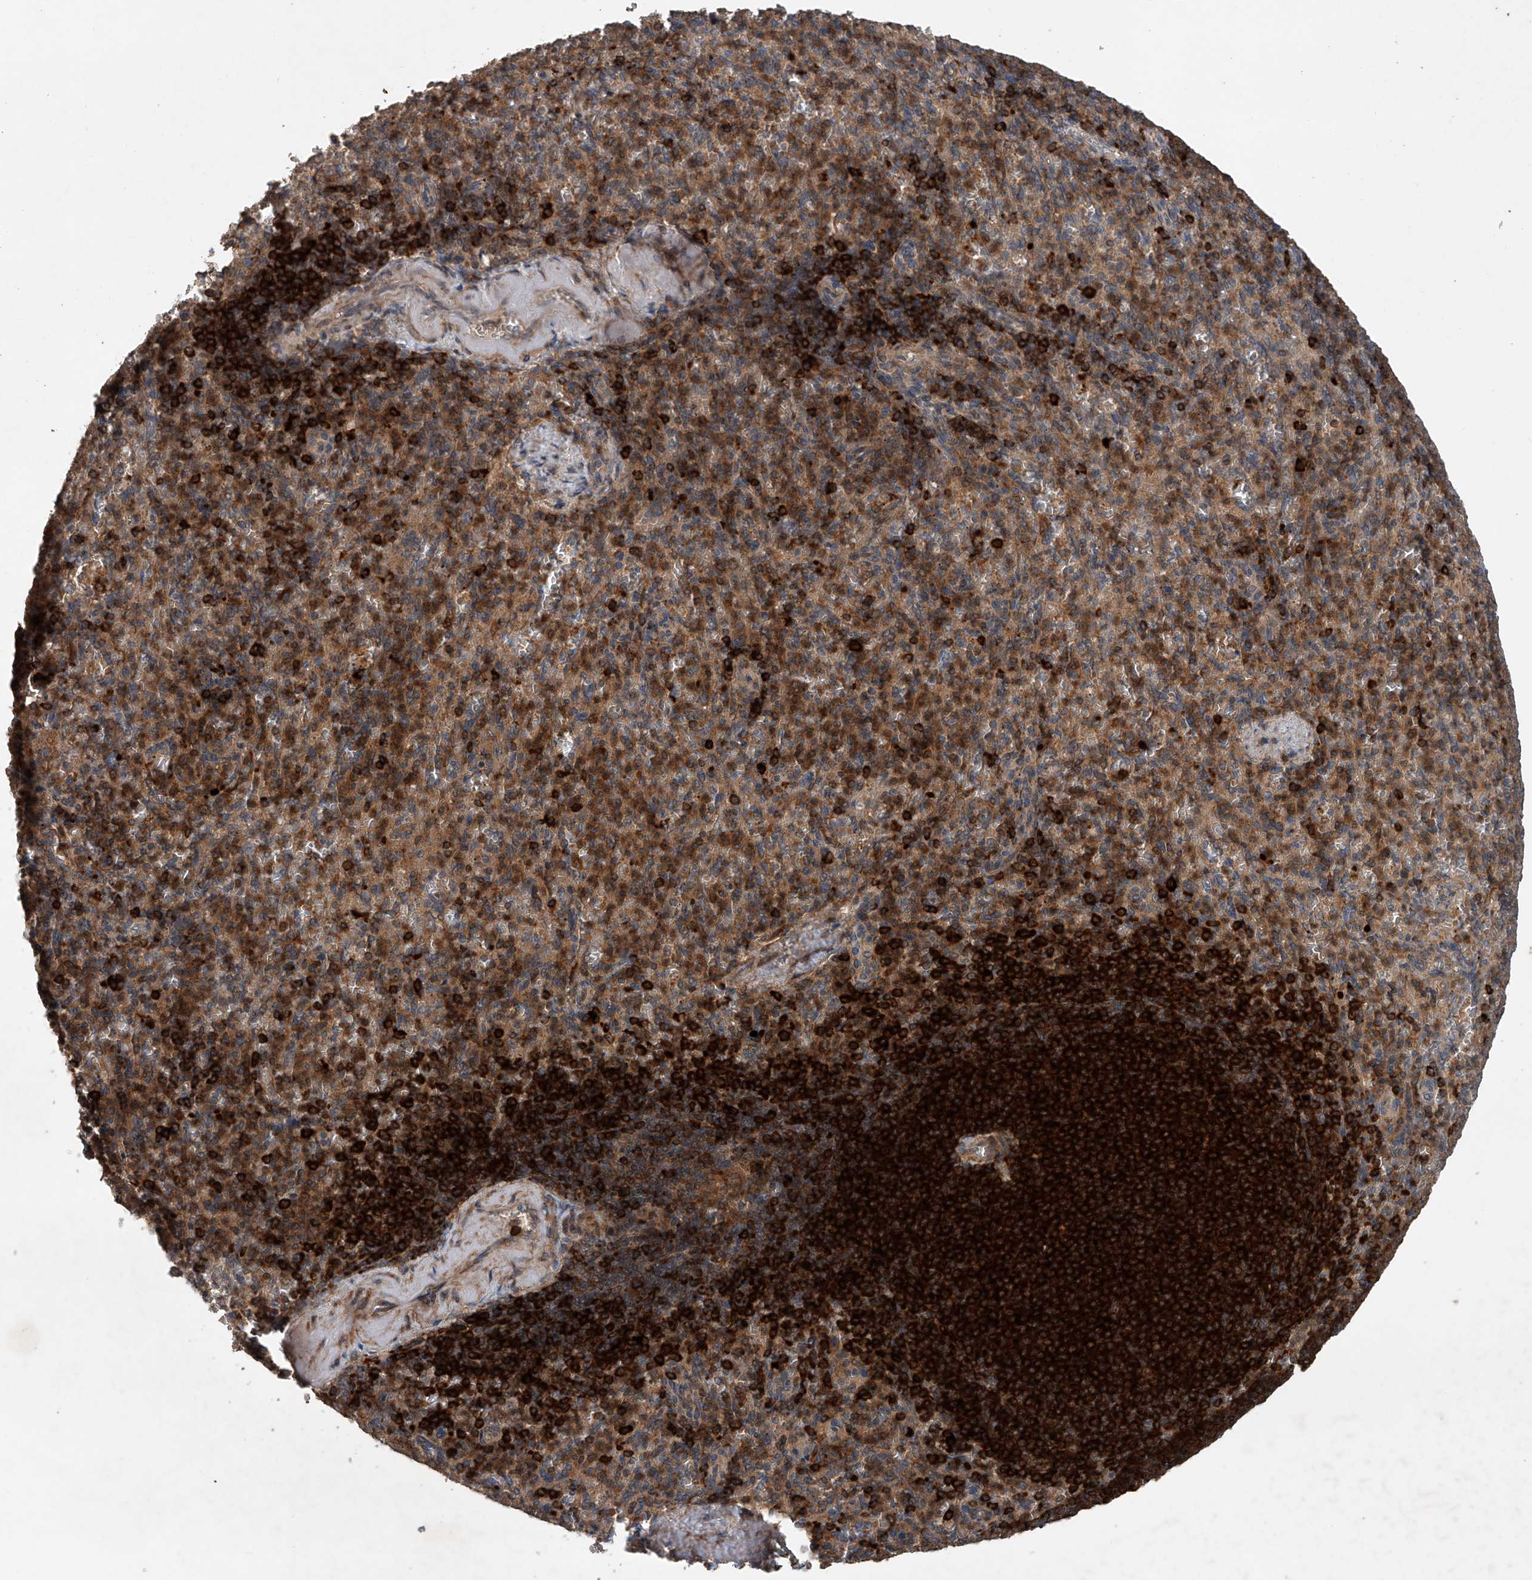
{"staining": {"intensity": "strong", "quantity": "25%-75%", "location": "cytoplasmic/membranous"}, "tissue": "spleen", "cell_type": "Cells in red pulp", "image_type": "normal", "snomed": [{"axis": "morphology", "description": "Normal tissue, NOS"}, {"axis": "topography", "description": "Spleen"}], "caption": "Brown immunohistochemical staining in benign spleen displays strong cytoplasmic/membranous staining in about 25%-75% of cells in red pulp.", "gene": "CEP85L", "patient": {"sex": "female", "age": 74}}